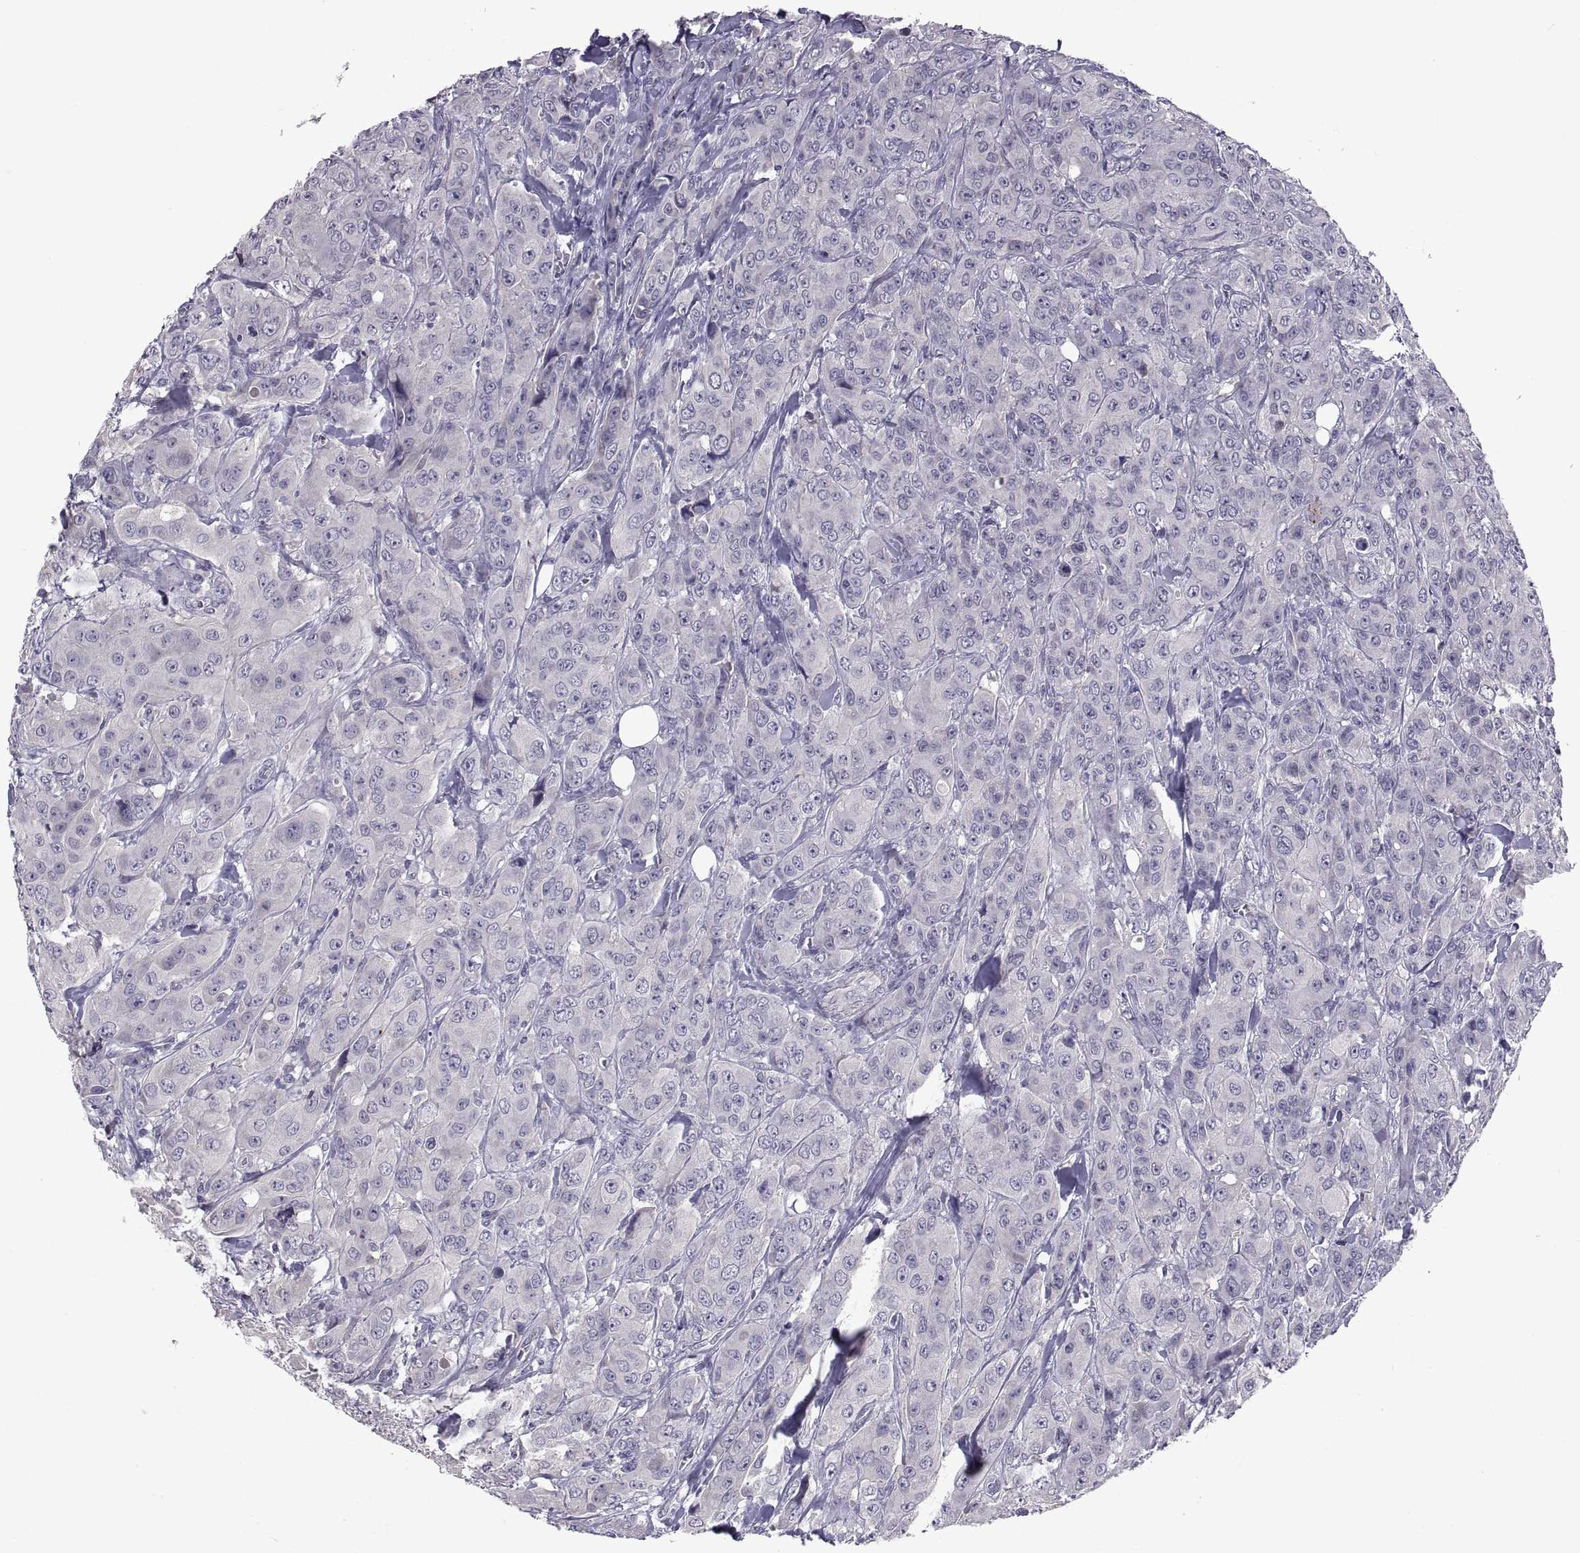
{"staining": {"intensity": "negative", "quantity": "none", "location": "none"}, "tissue": "breast cancer", "cell_type": "Tumor cells", "image_type": "cancer", "snomed": [{"axis": "morphology", "description": "Duct carcinoma"}, {"axis": "topography", "description": "Breast"}], "caption": "Photomicrograph shows no protein expression in tumor cells of infiltrating ductal carcinoma (breast) tissue.", "gene": "NPTX2", "patient": {"sex": "female", "age": 43}}